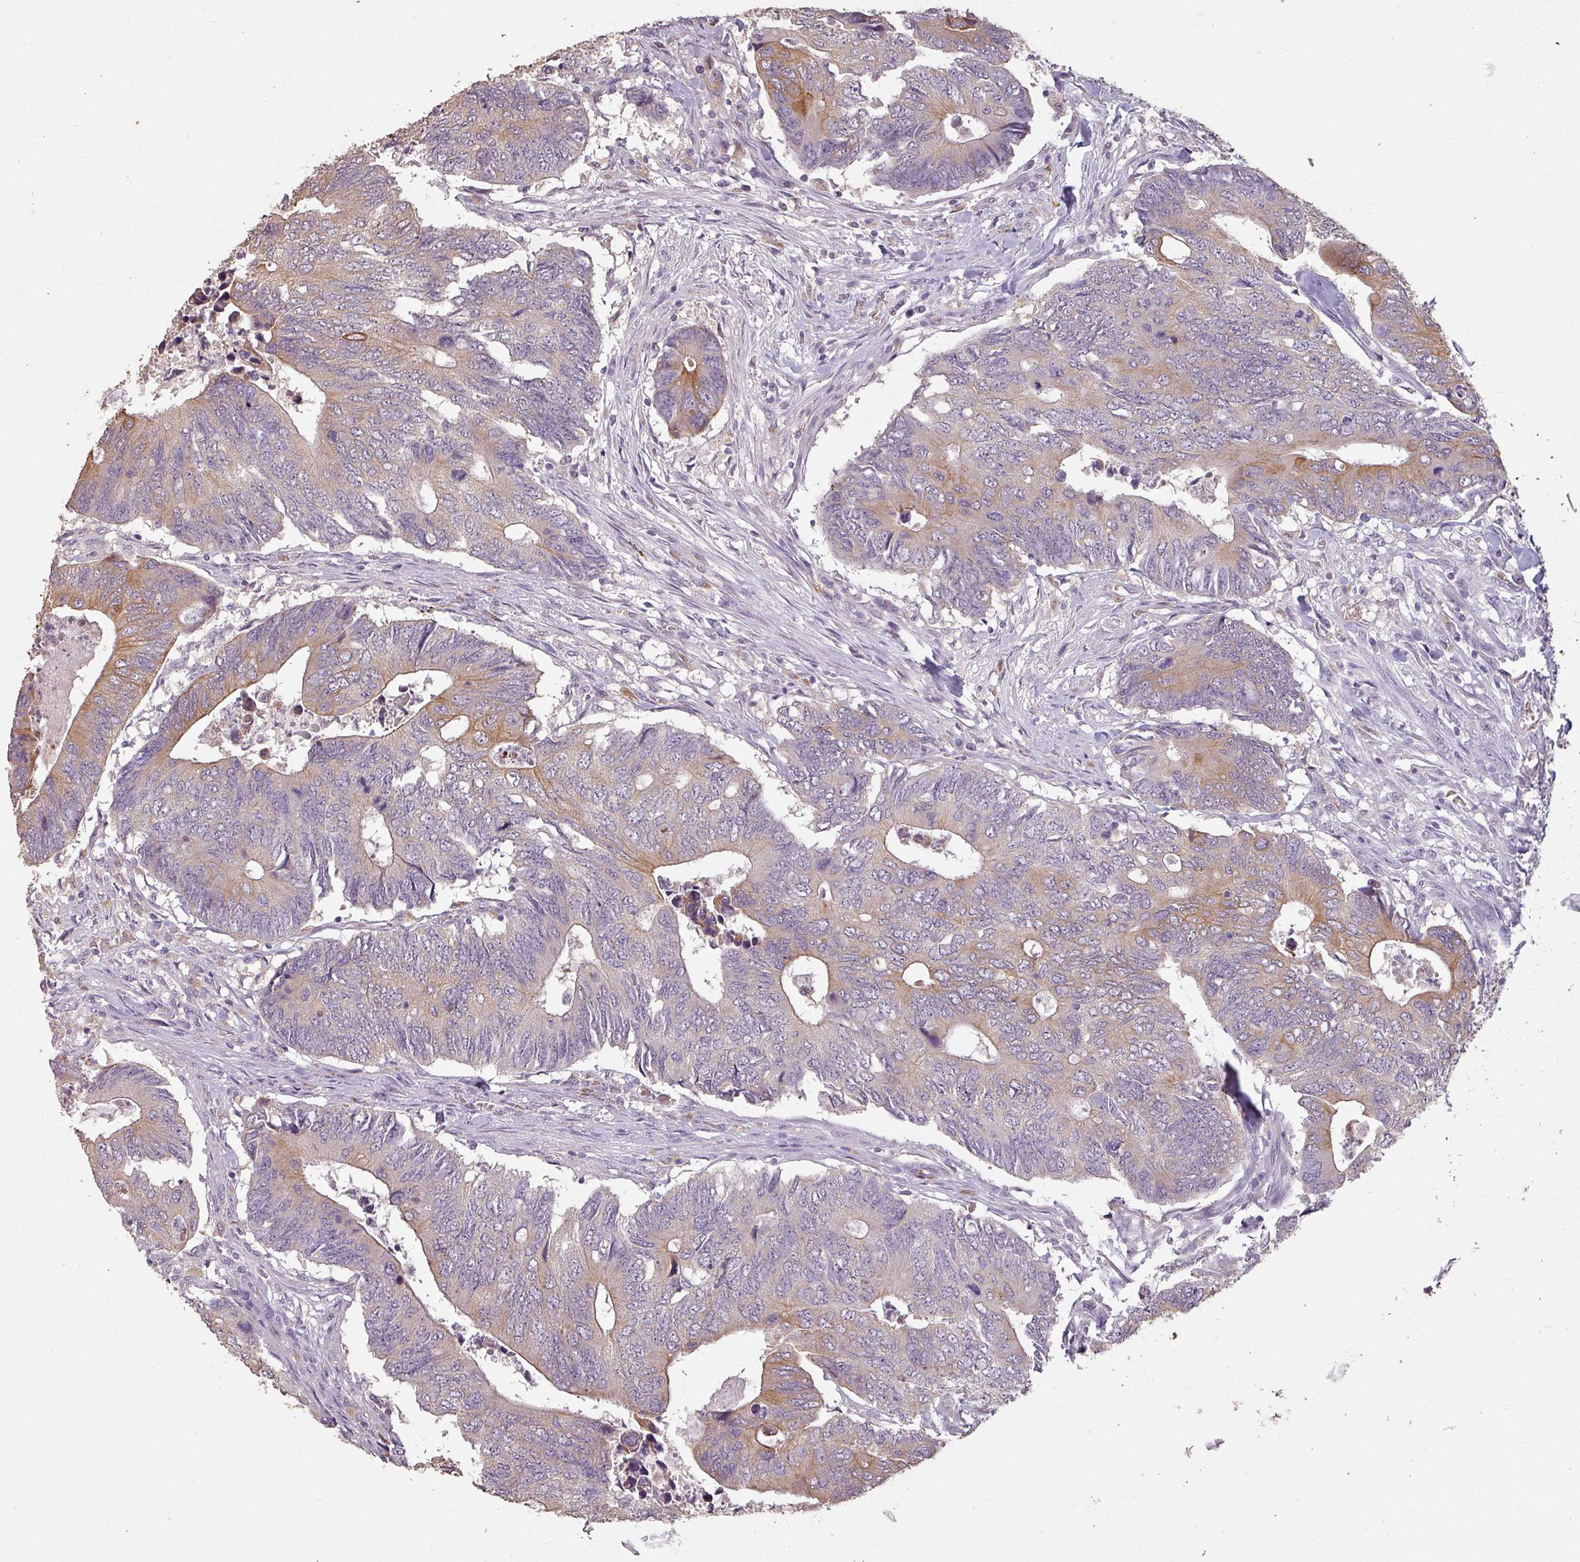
{"staining": {"intensity": "moderate", "quantity": "<25%", "location": "cytoplasmic/membranous"}, "tissue": "colorectal cancer", "cell_type": "Tumor cells", "image_type": "cancer", "snomed": [{"axis": "morphology", "description": "Adenocarcinoma, NOS"}, {"axis": "topography", "description": "Colon"}], "caption": "Immunohistochemical staining of human colorectal adenocarcinoma reveals low levels of moderate cytoplasmic/membranous protein positivity in approximately <25% of tumor cells.", "gene": "LYPLA1", "patient": {"sex": "male", "age": 87}}